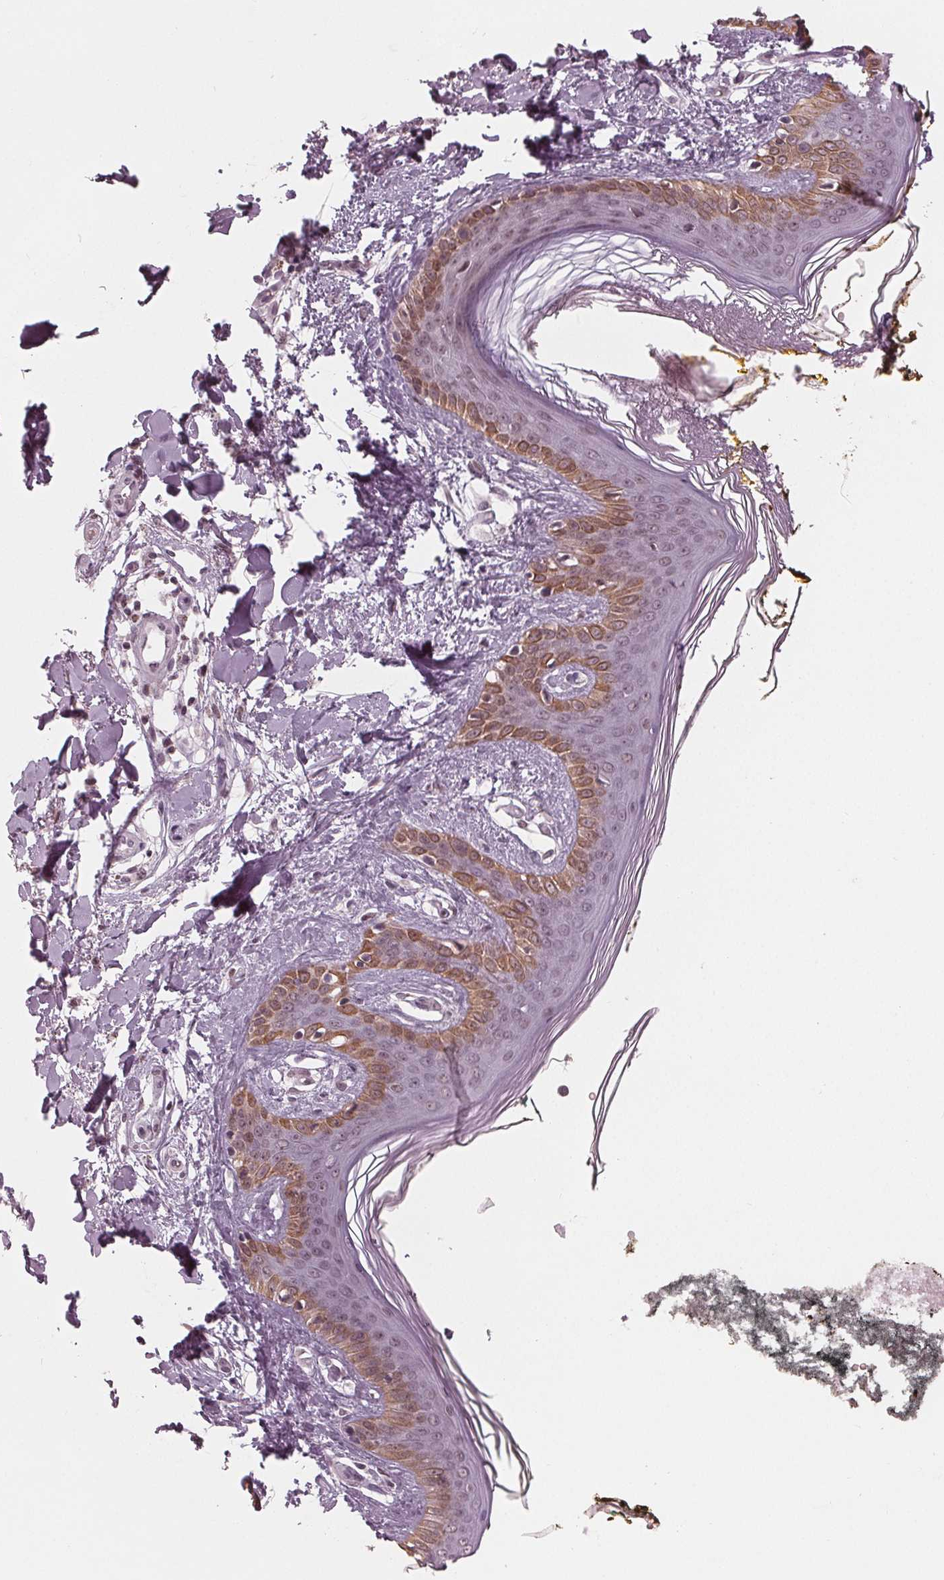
{"staining": {"intensity": "weak", "quantity": "<25%", "location": "nuclear"}, "tissue": "skin", "cell_type": "Fibroblasts", "image_type": "normal", "snomed": [{"axis": "morphology", "description": "Normal tissue, NOS"}, {"axis": "topography", "description": "Skin"}], "caption": "Immunohistochemistry photomicrograph of benign human skin stained for a protein (brown), which demonstrates no staining in fibroblasts.", "gene": "DNMT3L", "patient": {"sex": "female", "age": 34}}